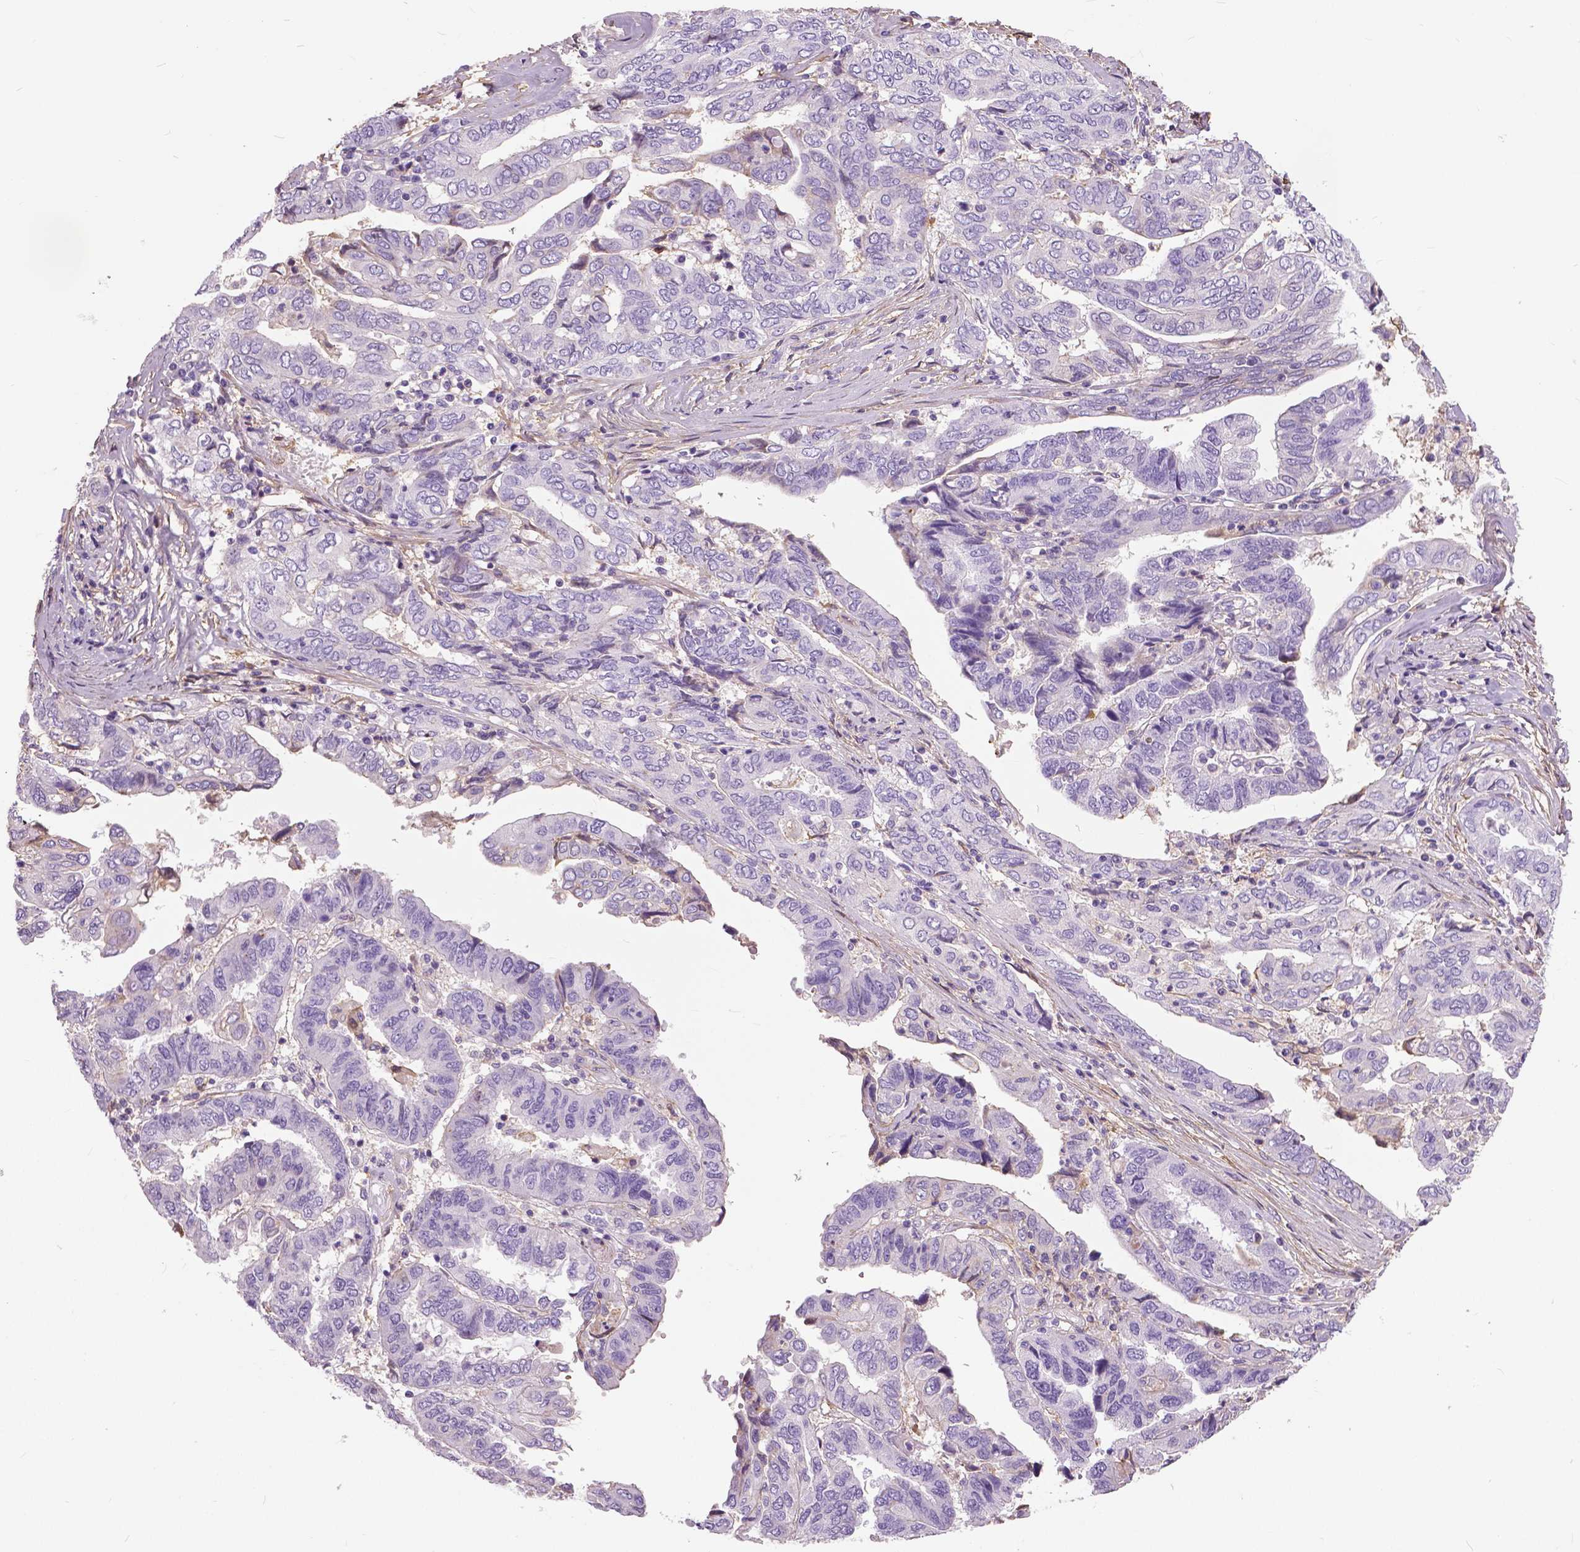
{"staining": {"intensity": "negative", "quantity": "none", "location": "none"}, "tissue": "ovarian cancer", "cell_type": "Tumor cells", "image_type": "cancer", "snomed": [{"axis": "morphology", "description": "Cystadenocarcinoma, serous, NOS"}, {"axis": "topography", "description": "Ovary"}], "caption": "Tumor cells show no significant positivity in serous cystadenocarcinoma (ovarian).", "gene": "ANXA13", "patient": {"sex": "female", "age": 79}}